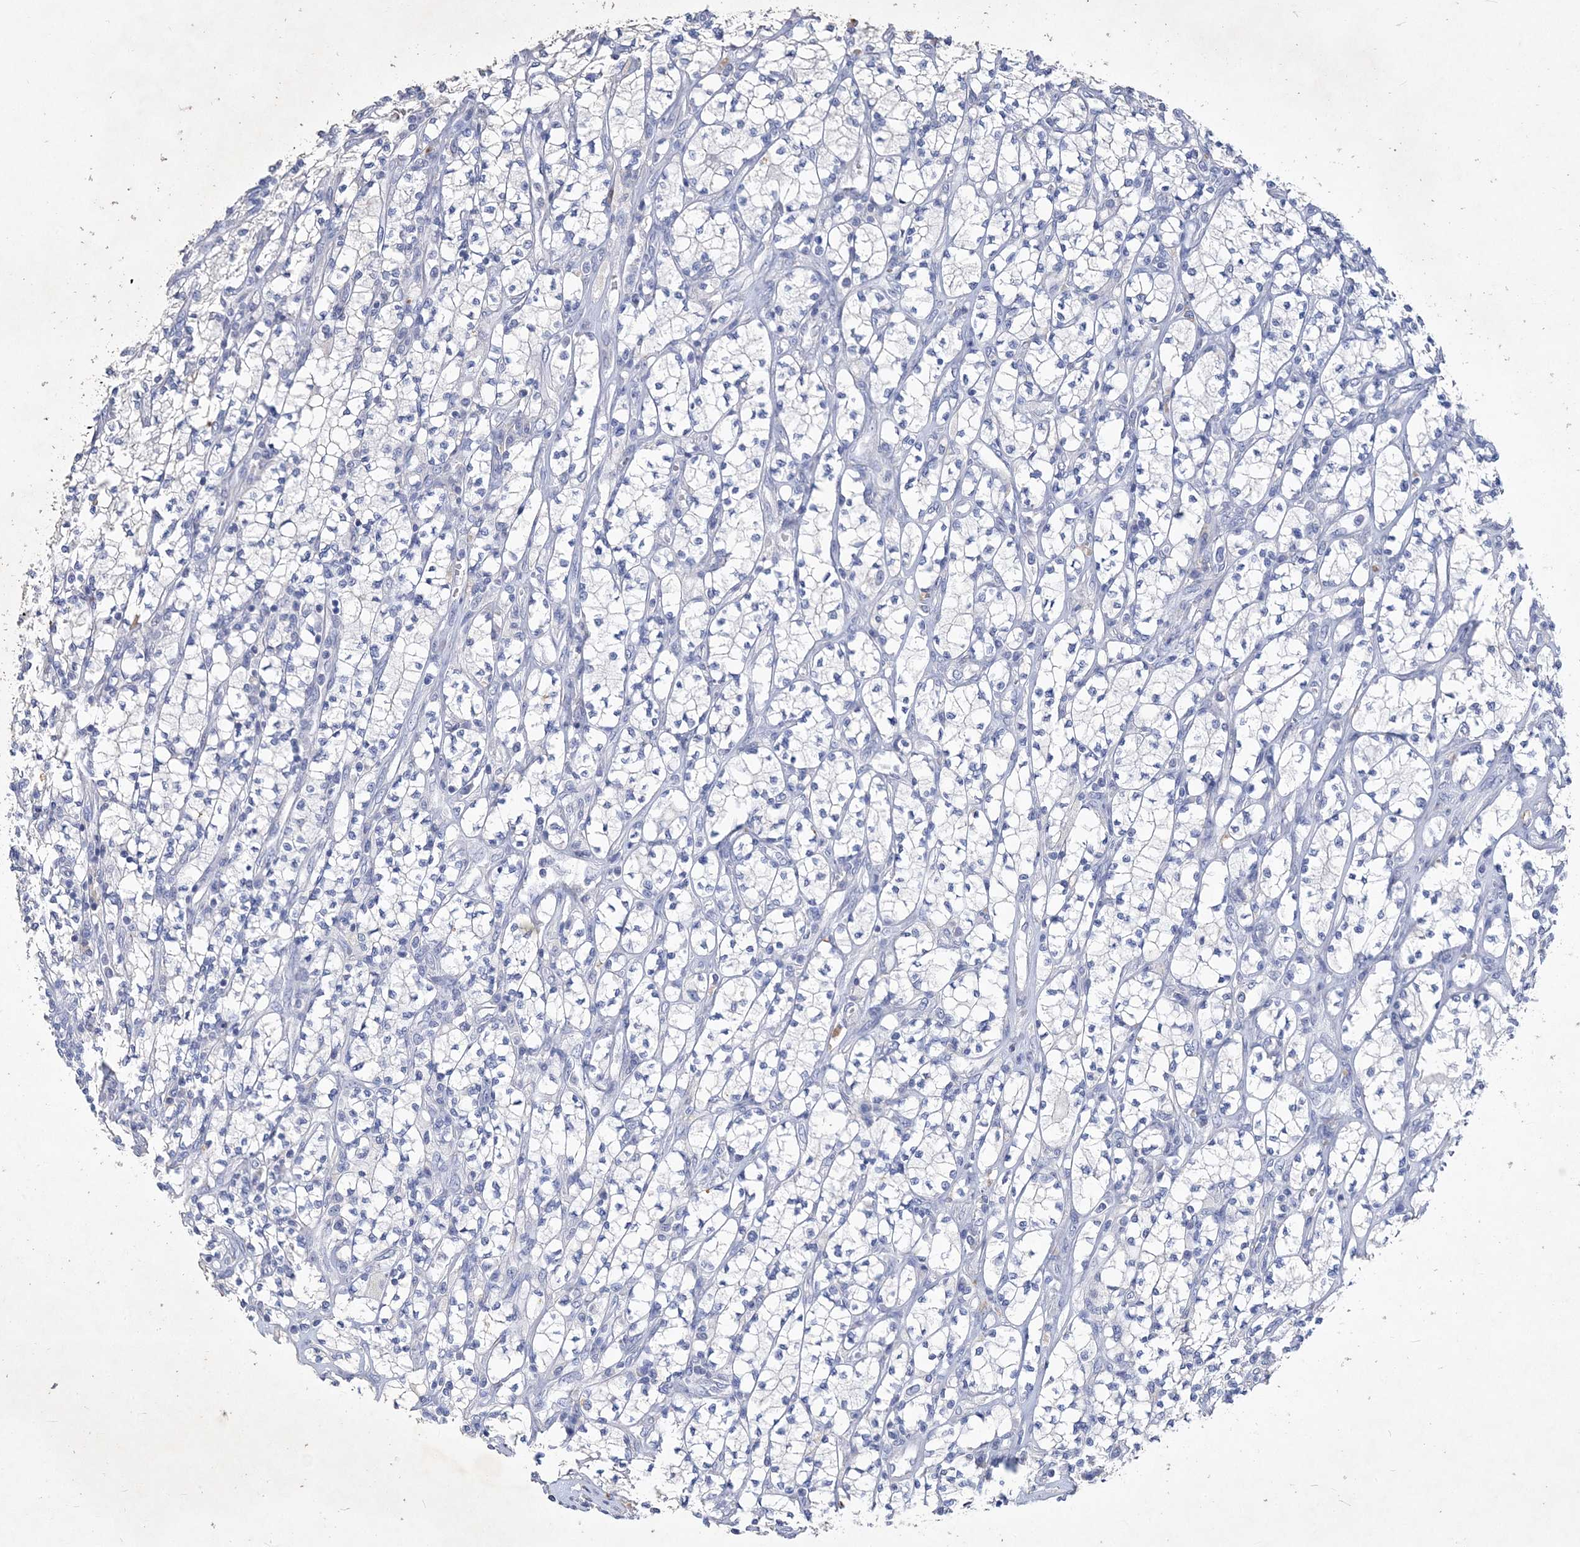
{"staining": {"intensity": "negative", "quantity": "none", "location": "none"}, "tissue": "renal cancer", "cell_type": "Tumor cells", "image_type": "cancer", "snomed": [{"axis": "morphology", "description": "Adenocarcinoma, NOS"}, {"axis": "topography", "description": "Kidney"}], "caption": "IHC photomicrograph of human renal cancer stained for a protein (brown), which demonstrates no positivity in tumor cells.", "gene": "COPS8", "patient": {"sex": "male", "age": 77}}